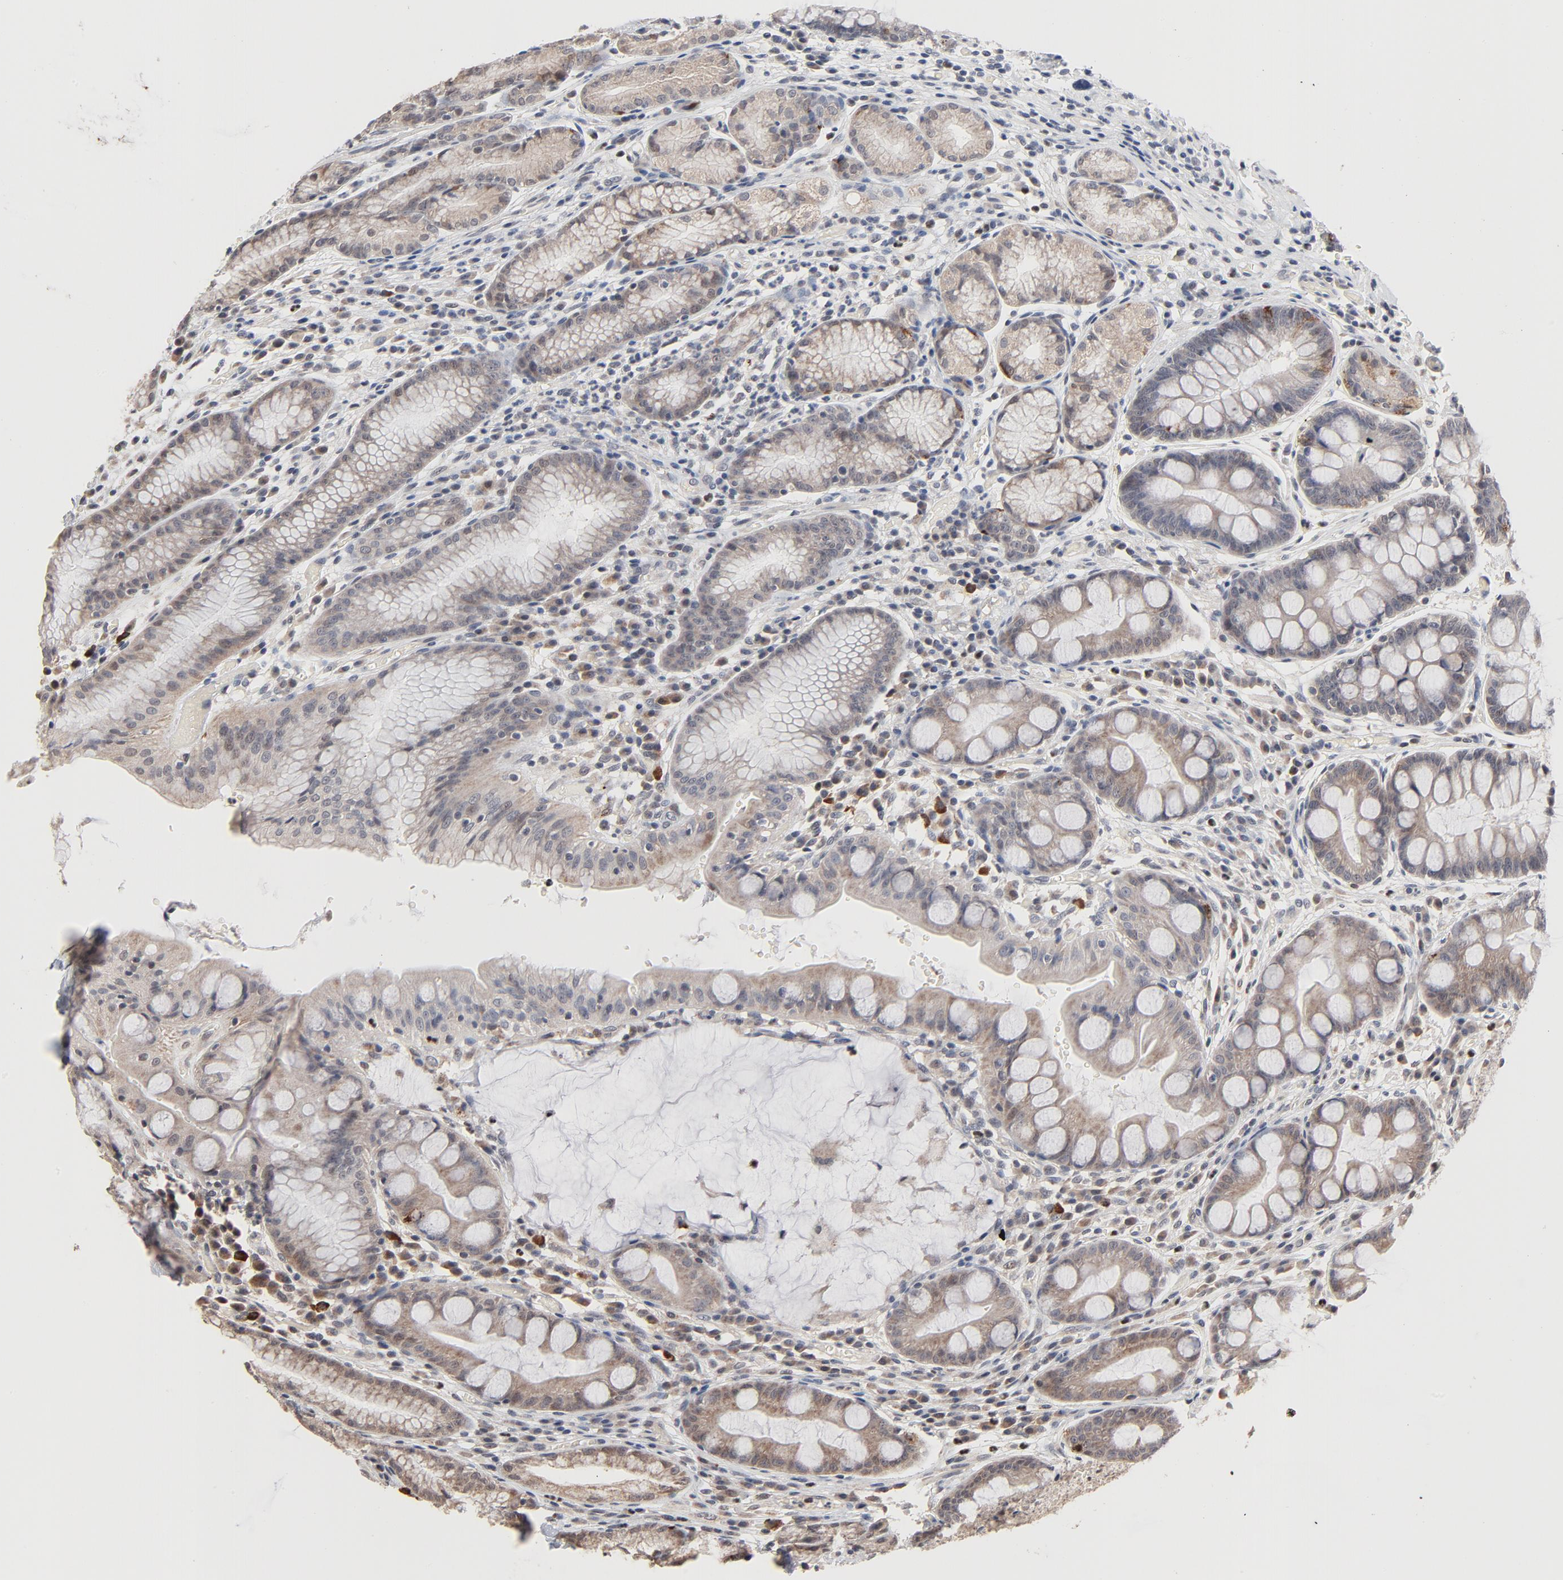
{"staining": {"intensity": "moderate", "quantity": ">75%", "location": "cytoplasmic/membranous"}, "tissue": "stomach", "cell_type": "Glandular cells", "image_type": "normal", "snomed": [{"axis": "morphology", "description": "Normal tissue, NOS"}, {"axis": "morphology", "description": "Inflammation, NOS"}, {"axis": "topography", "description": "Stomach, lower"}], "caption": "An image of stomach stained for a protein demonstrates moderate cytoplasmic/membranous brown staining in glandular cells. (Brightfield microscopy of DAB IHC at high magnification).", "gene": "MSL2", "patient": {"sex": "male", "age": 59}}